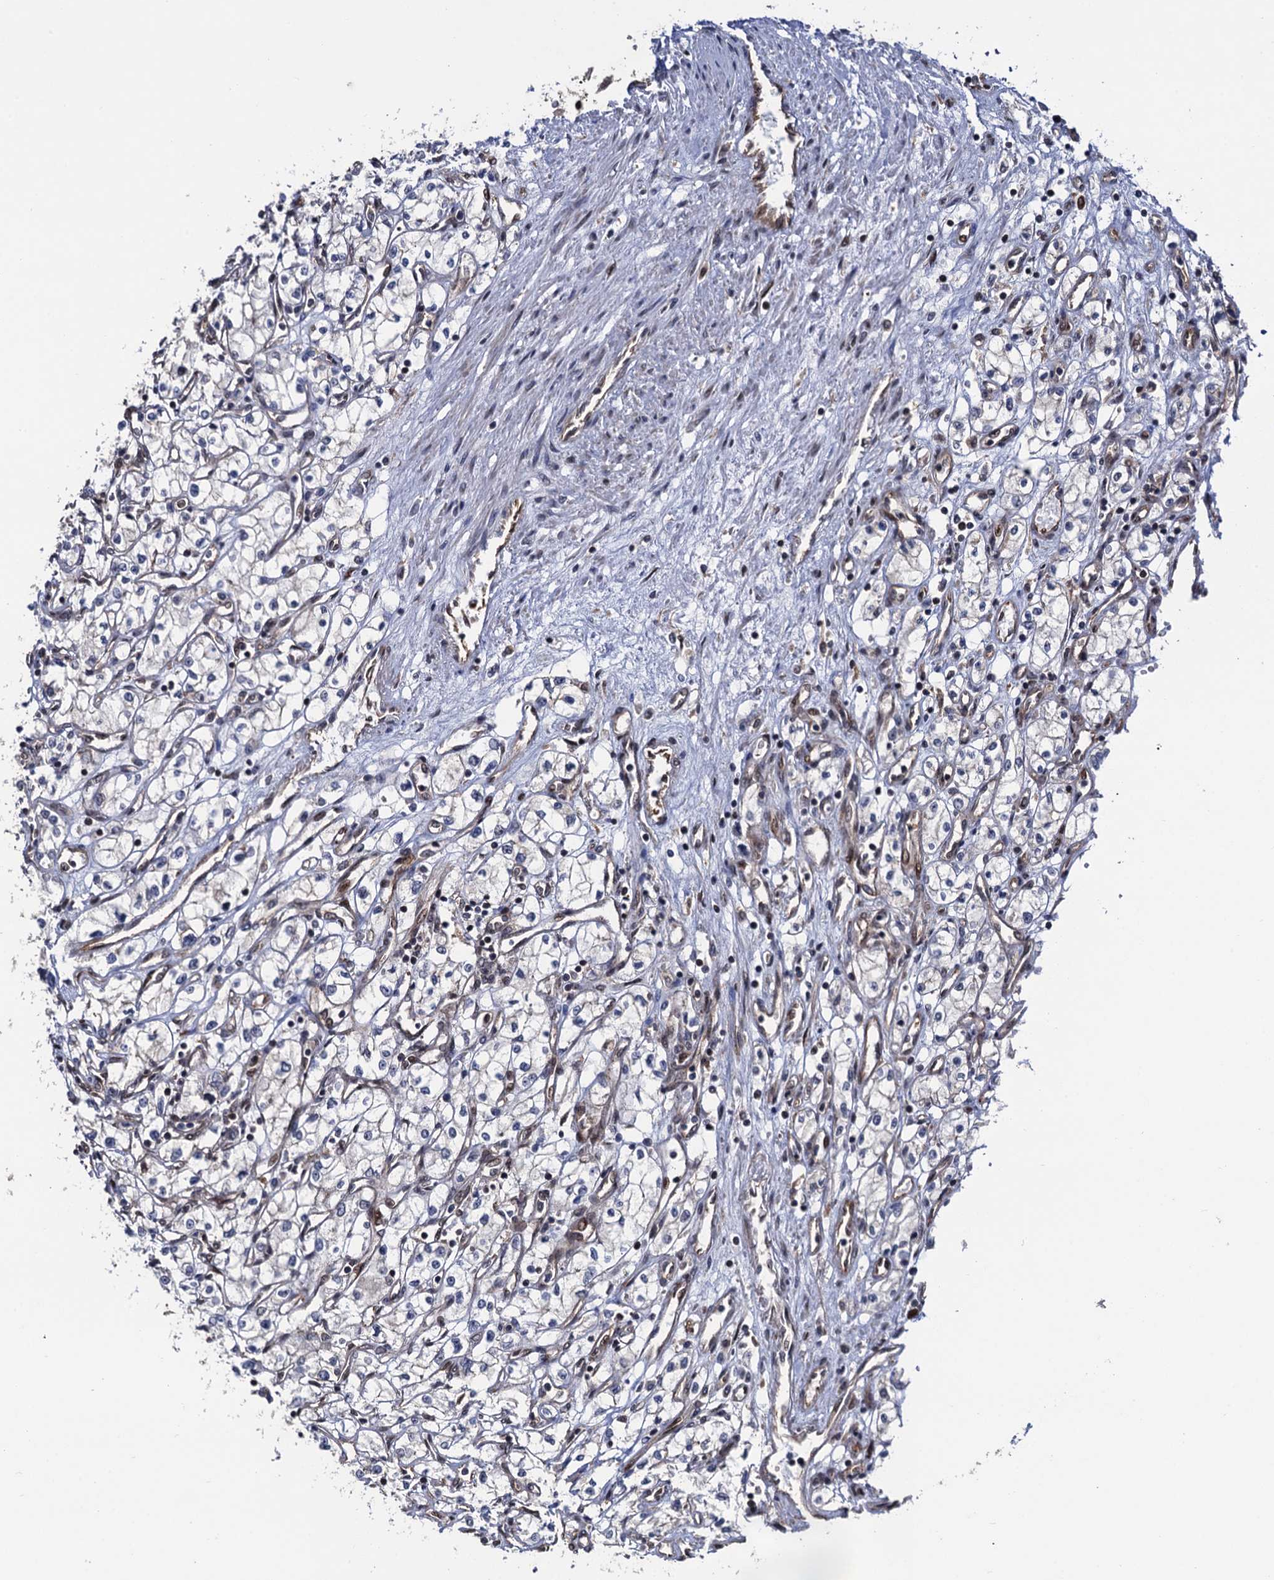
{"staining": {"intensity": "negative", "quantity": "none", "location": "none"}, "tissue": "renal cancer", "cell_type": "Tumor cells", "image_type": "cancer", "snomed": [{"axis": "morphology", "description": "Adenocarcinoma, NOS"}, {"axis": "topography", "description": "Kidney"}], "caption": "Immunohistochemistry histopathology image of neoplastic tissue: human renal cancer (adenocarcinoma) stained with DAB reveals no significant protein staining in tumor cells.", "gene": "CDC23", "patient": {"sex": "male", "age": 59}}